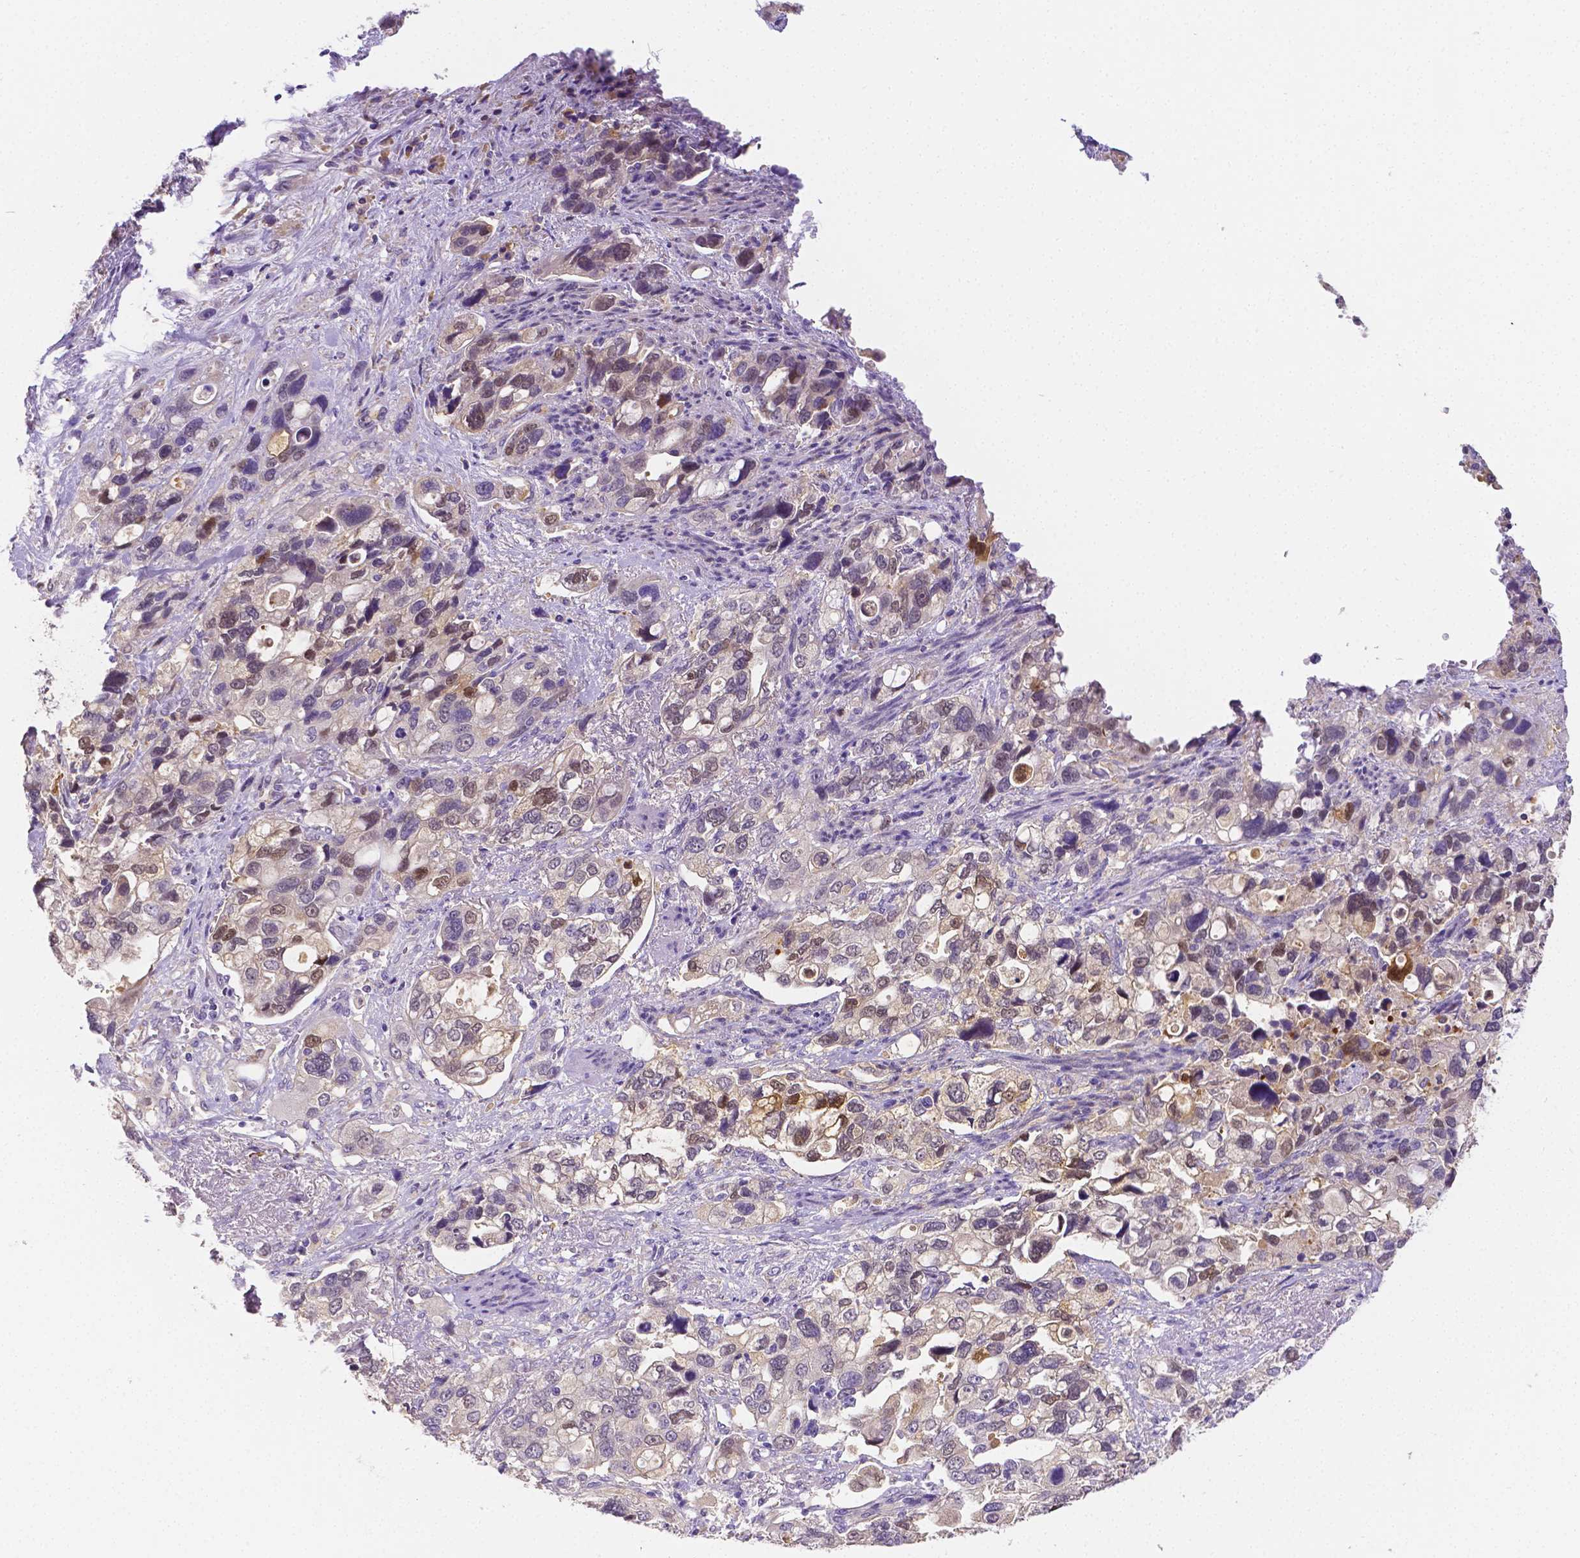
{"staining": {"intensity": "moderate", "quantity": "<25%", "location": "nuclear"}, "tissue": "stomach cancer", "cell_type": "Tumor cells", "image_type": "cancer", "snomed": [{"axis": "morphology", "description": "Adenocarcinoma, NOS"}, {"axis": "topography", "description": "Stomach, upper"}], "caption": "A histopathology image showing moderate nuclear staining in approximately <25% of tumor cells in stomach cancer (adenocarcinoma), as visualized by brown immunohistochemical staining.", "gene": "NXPH2", "patient": {"sex": "female", "age": 81}}